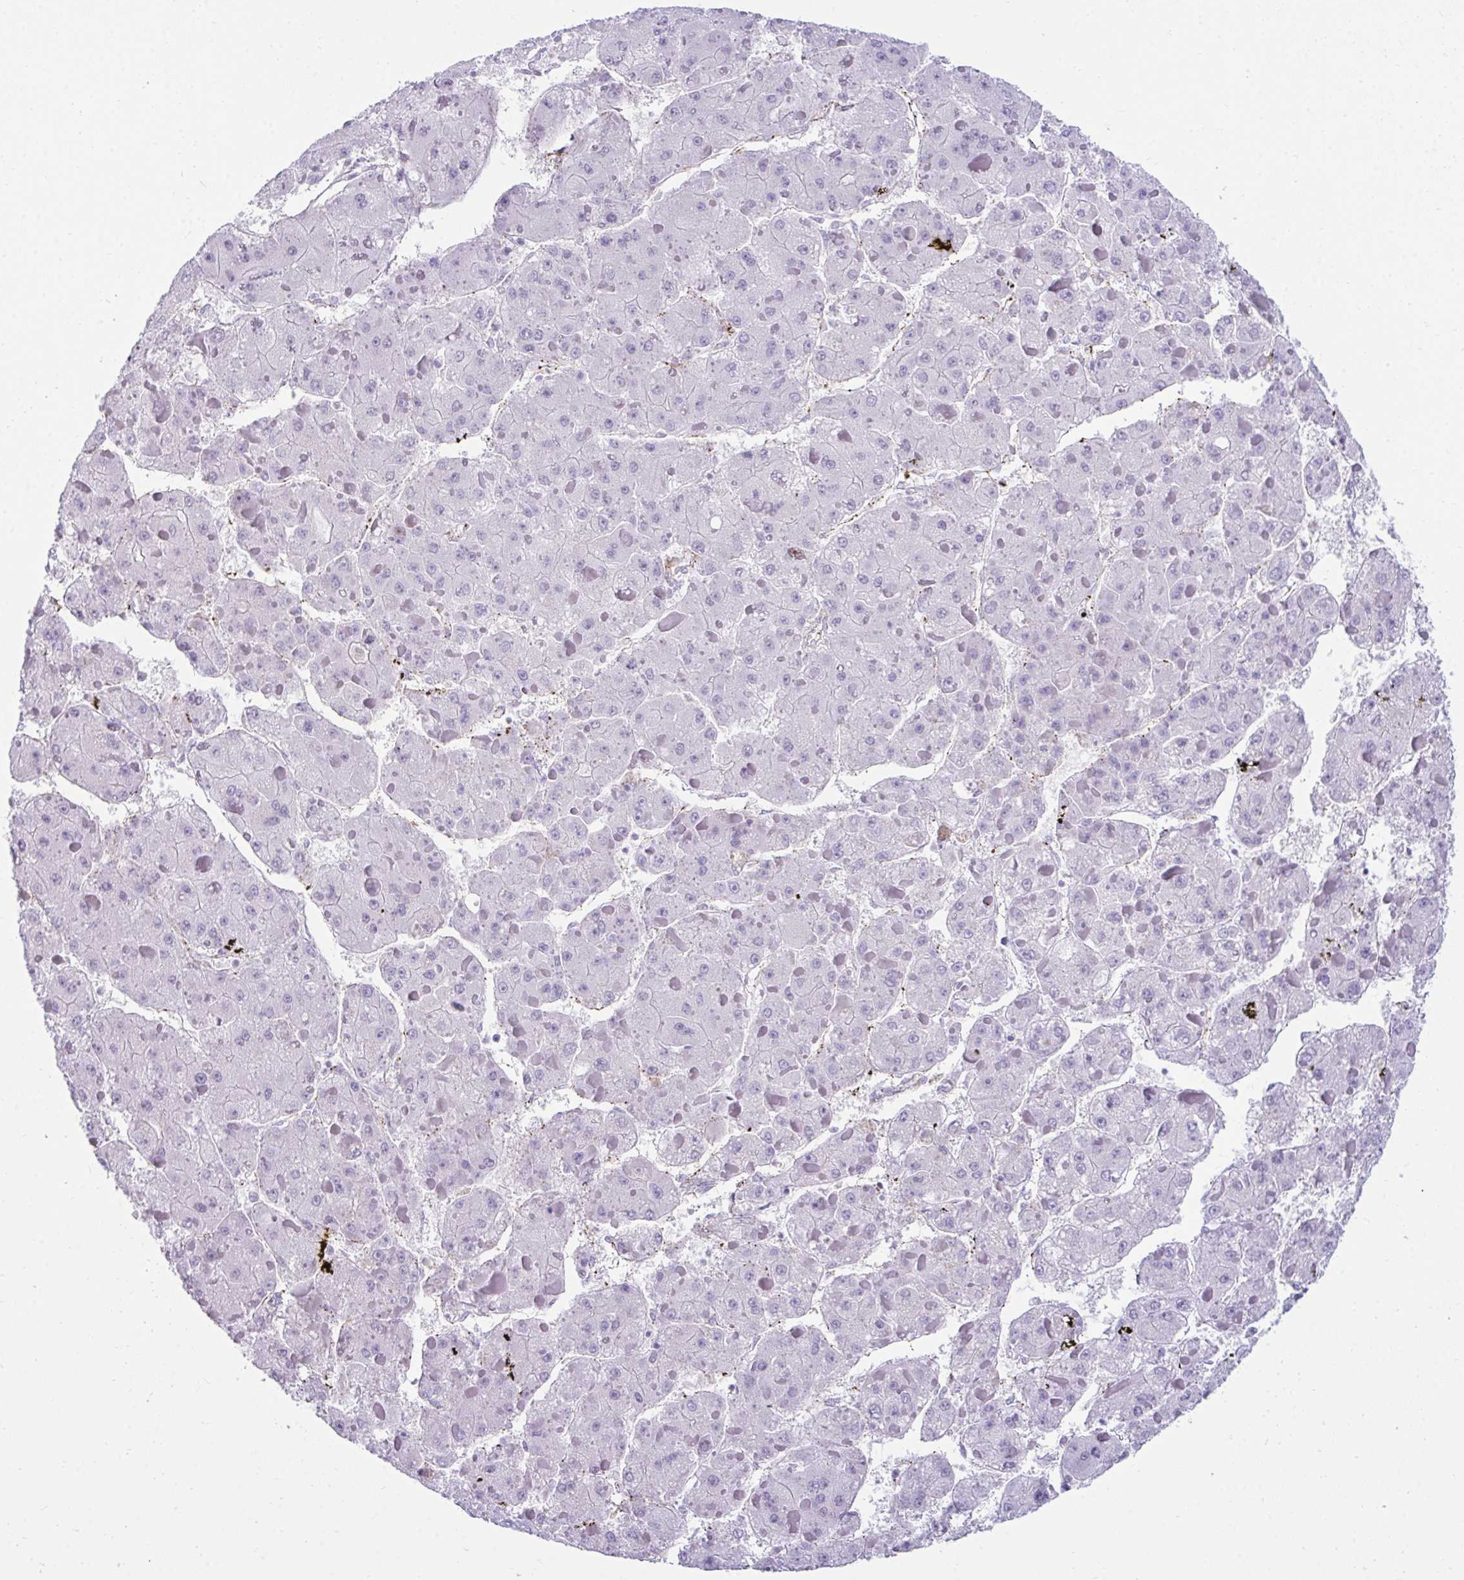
{"staining": {"intensity": "negative", "quantity": "none", "location": "none"}, "tissue": "liver cancer", "cell_type": "Tumor cells", "image_type": "cancer", "snomed": [{"axis": "morphology", "description": "Carcinoma, Hepatocellular, NOS"}, {"axis": "topography", "description": "Liver"}], "caption": "IHC photomicrograph of neoplastic tissue: hepatocellular carcinoma (liver) stained with DAB (3,3'-diaminobenzidine) exhibits no significant protein staining in tumor cells. The staining was performed using DAB to visualize the protein expression in brown, while the nuclei were stained in blue with hematoxylin (Magnification: 20x).", "gene": "UBL3", "patient": {"sex": "female", "age": 73}}